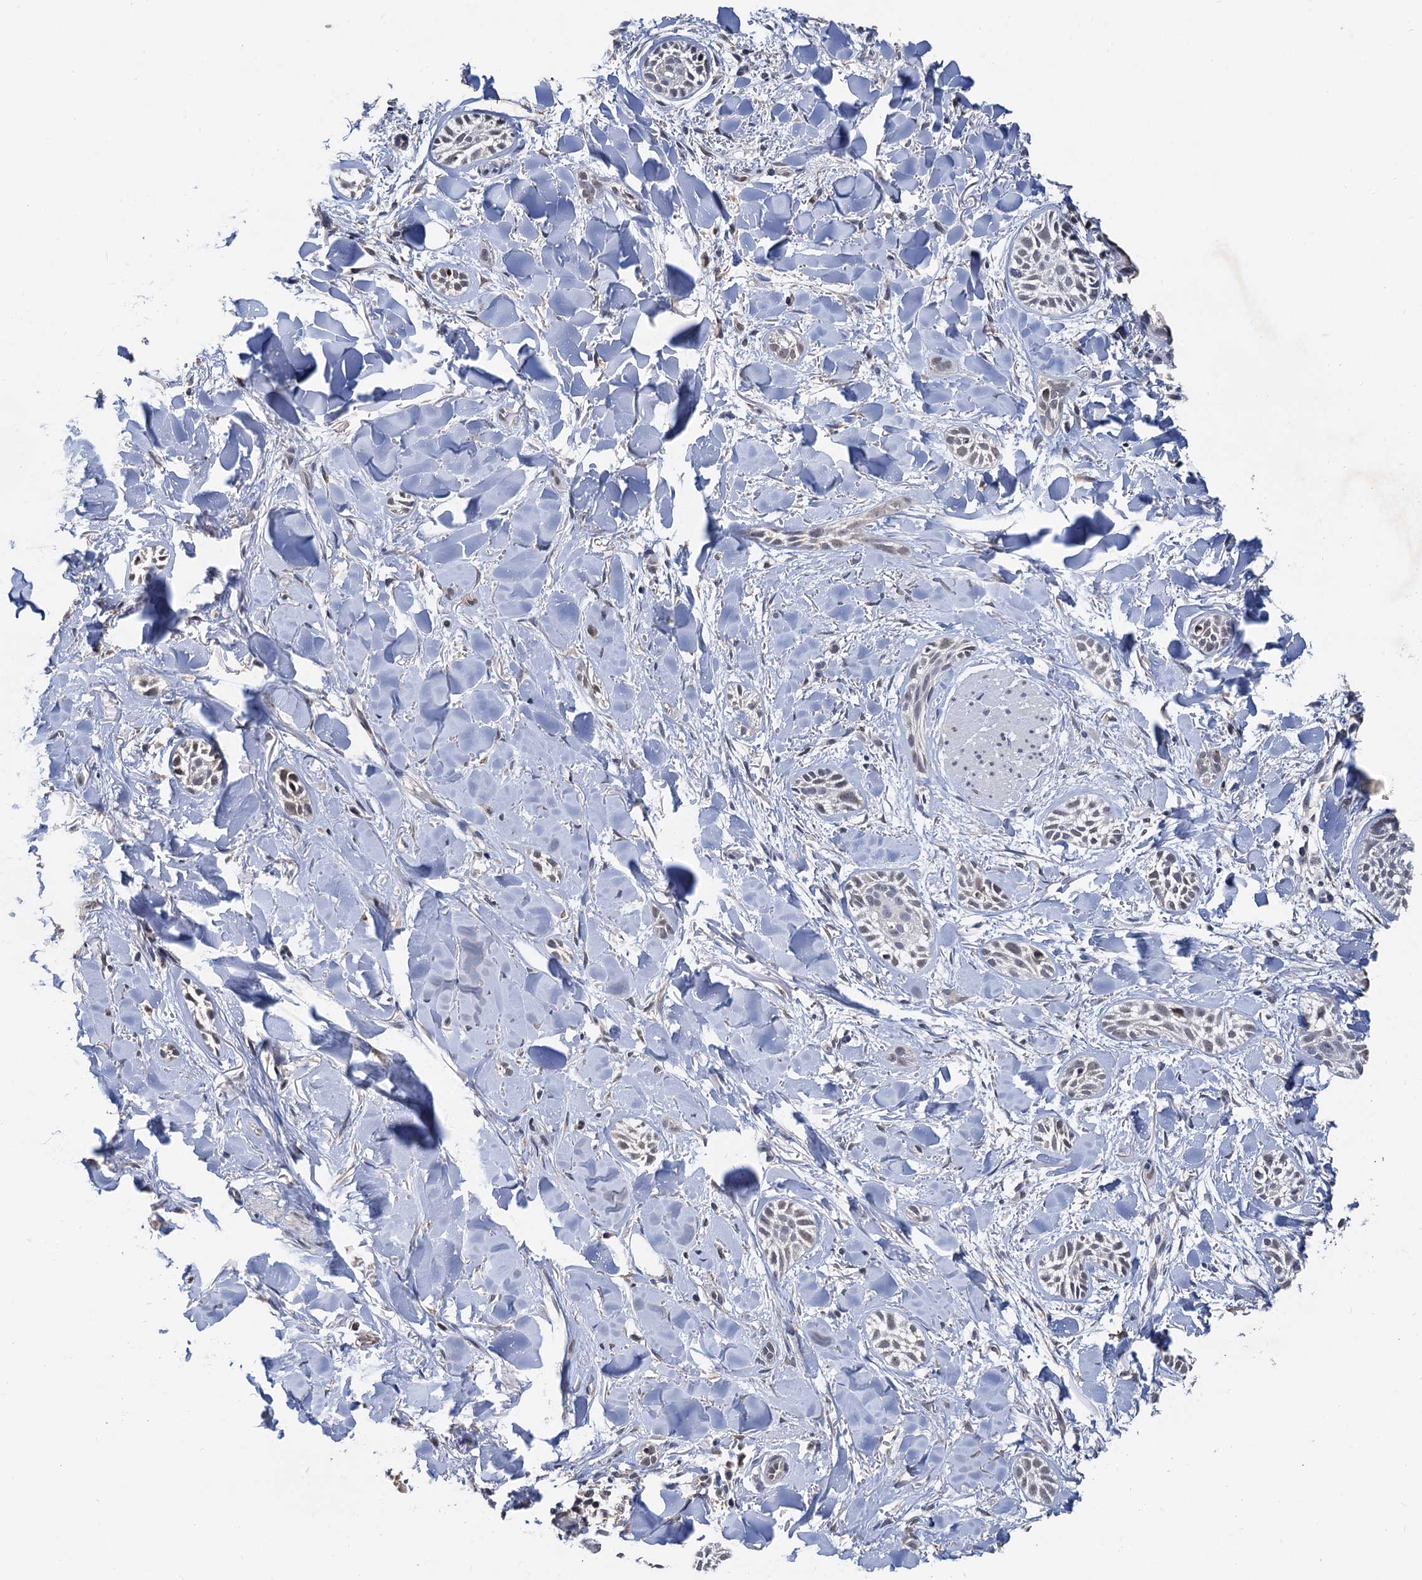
{"staining": {"intensity": "weak", "quantity": "<25%", "location": "nuclear"}, "tissue": "skin cancer", "cell_type": "Tumor cells", "image_type": "cancer", "snomed": [{"axis": "morphology", "description": "Basal cell carcinoma"}, {"axis": "topography", "description": "Skin"}], "caption": "A photomicrograph of skin cancer stained for a protein reveals no brown staining in tumor cells. (DAB (3,3'-diaminobenzidine) immunohistochemistry, high magnification).", "gene": "TSEN34", "patient": {"sex": "female", "age": 59}}